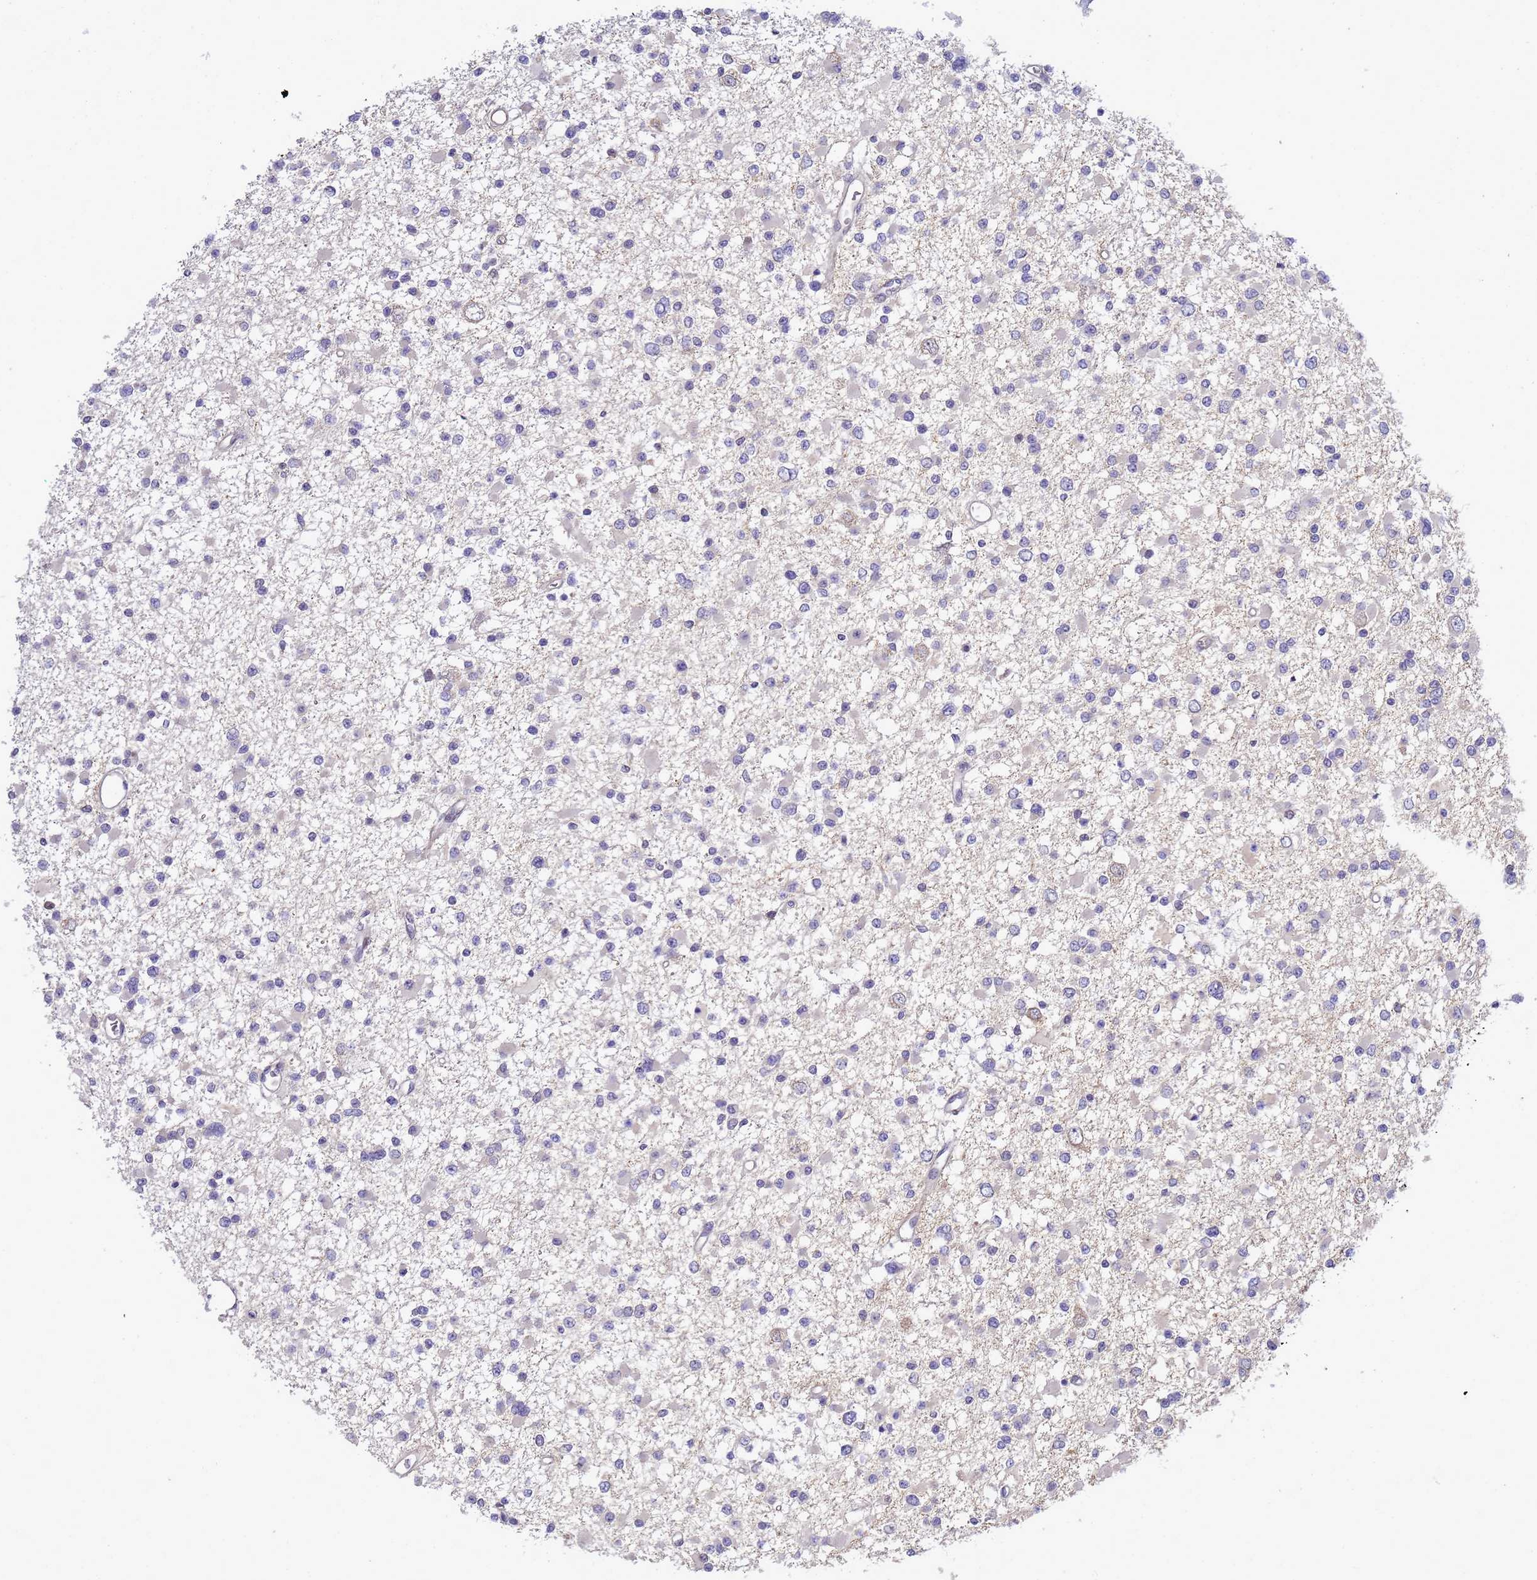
{"staining": {"intensity": "negative", "quantity": "none", "location": "none"}, "tissue": "glioma", "cell_type": "Tumor cells", "image_type": "cancer", "snomed": [{"axis": "morphology", "description": "Glioma, malignant, Low grade"}, {"axis": "topography", "description": "Brain"}], "caption": "High power microscopy histopathology image of an immunohistochemistry micrograph of glioma, revealing no significant staining in tumor cells.", "gene": "TMEM74B", "patient": {"sex": "female", "age": 22}}